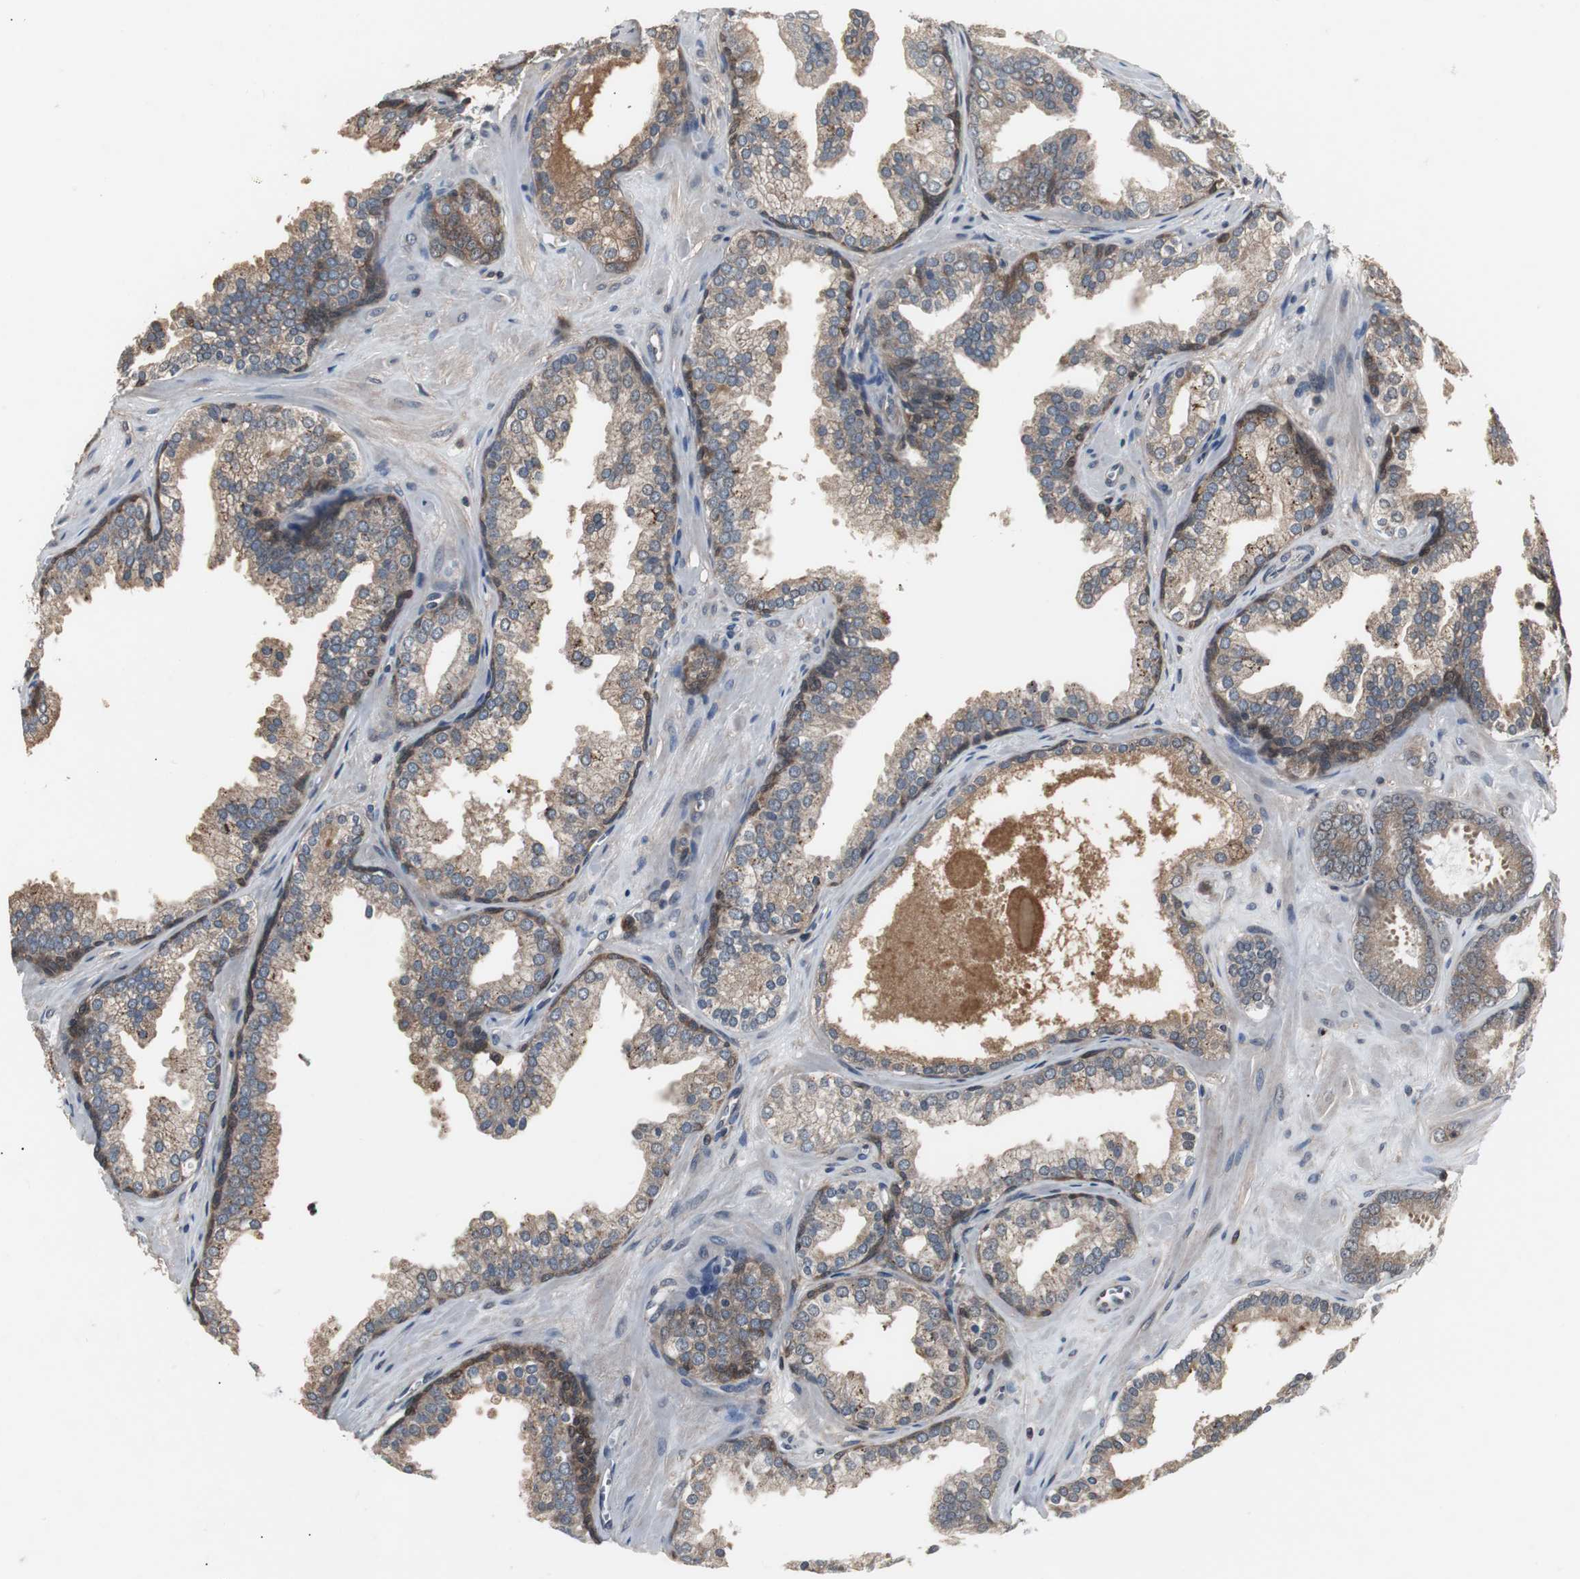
{"staining": {"intensity": "moderate", "quantity": "25%-75%", "location": "cytoplasmic/membranous"}, "tissue": "prostate cancer", "cell_type": "Tumor cells", "image_type": "cancer", "snomed": [{"axis": "morphology", "description": "Adenocarcinoma, Low grade"}, {"axis": "topography", "description": "Prostate"}], "caption": "Prostate cancer tissue displays moderate cytoplasmic/membranous expression in approximately 25%-75% of tumor cells", "gene": "ZSCAN22", "patient": {"sex": "male", "age": 57}}